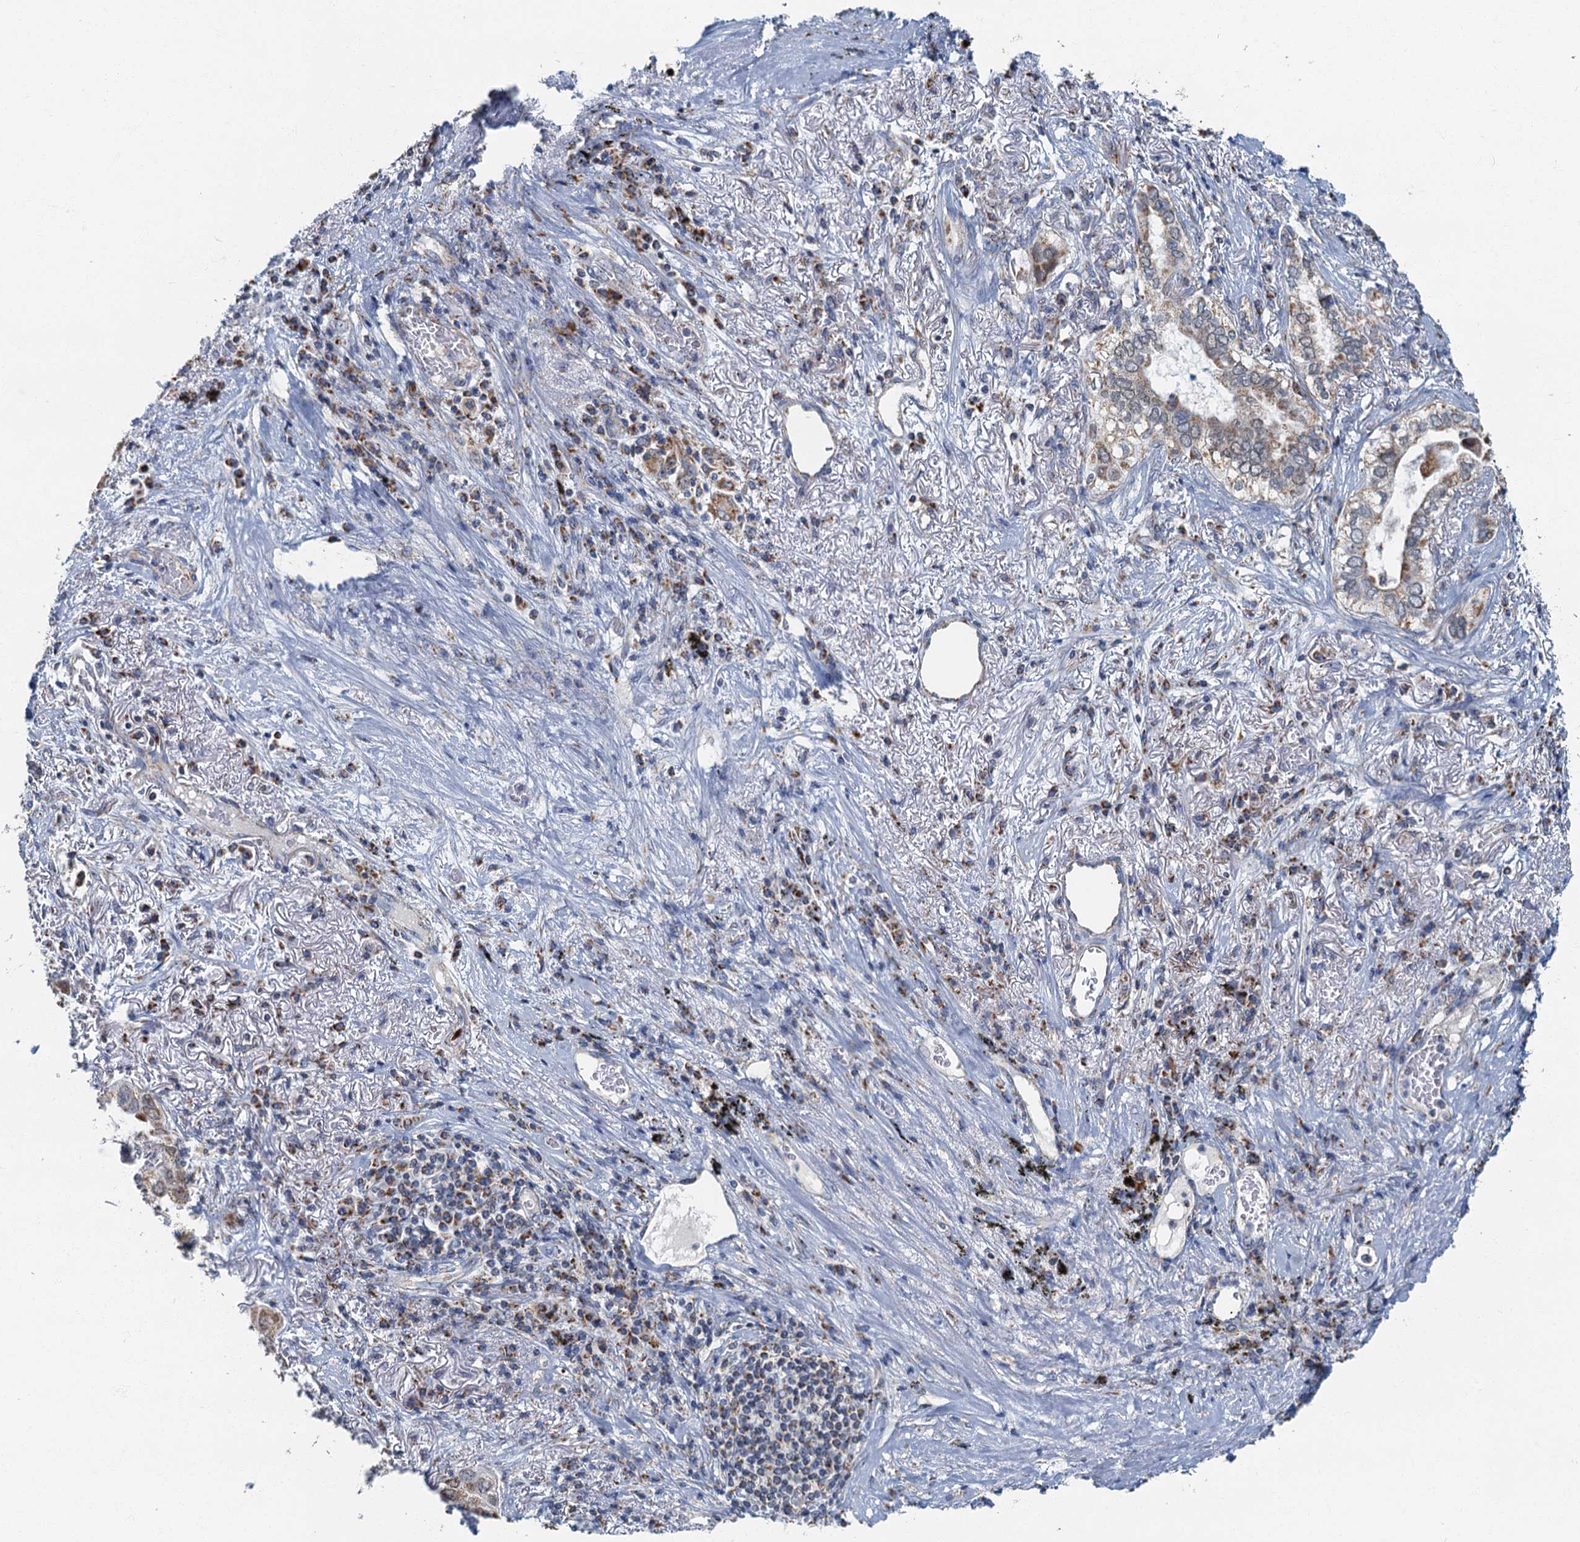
{"staining": {"intensity": "moderate", "quantity": "25%-75%", "location": "cytoplasmic/membranous"}, "tissue": "lung cancer", "cell_type": "Tumor cells", "image_type": "cancer", "snomed": [{"axis": "morphology", "description": "Adenocarcinoma, NOS"}, {"axis": "topography", "description": "Lung"}], "caption": "Human lung cancer (adenocarcinoma) stained with a protein marker displays moderate staining in tumor cells.", "gene": "RAD9B", "patient": {"sex": "female", "age": 76}}